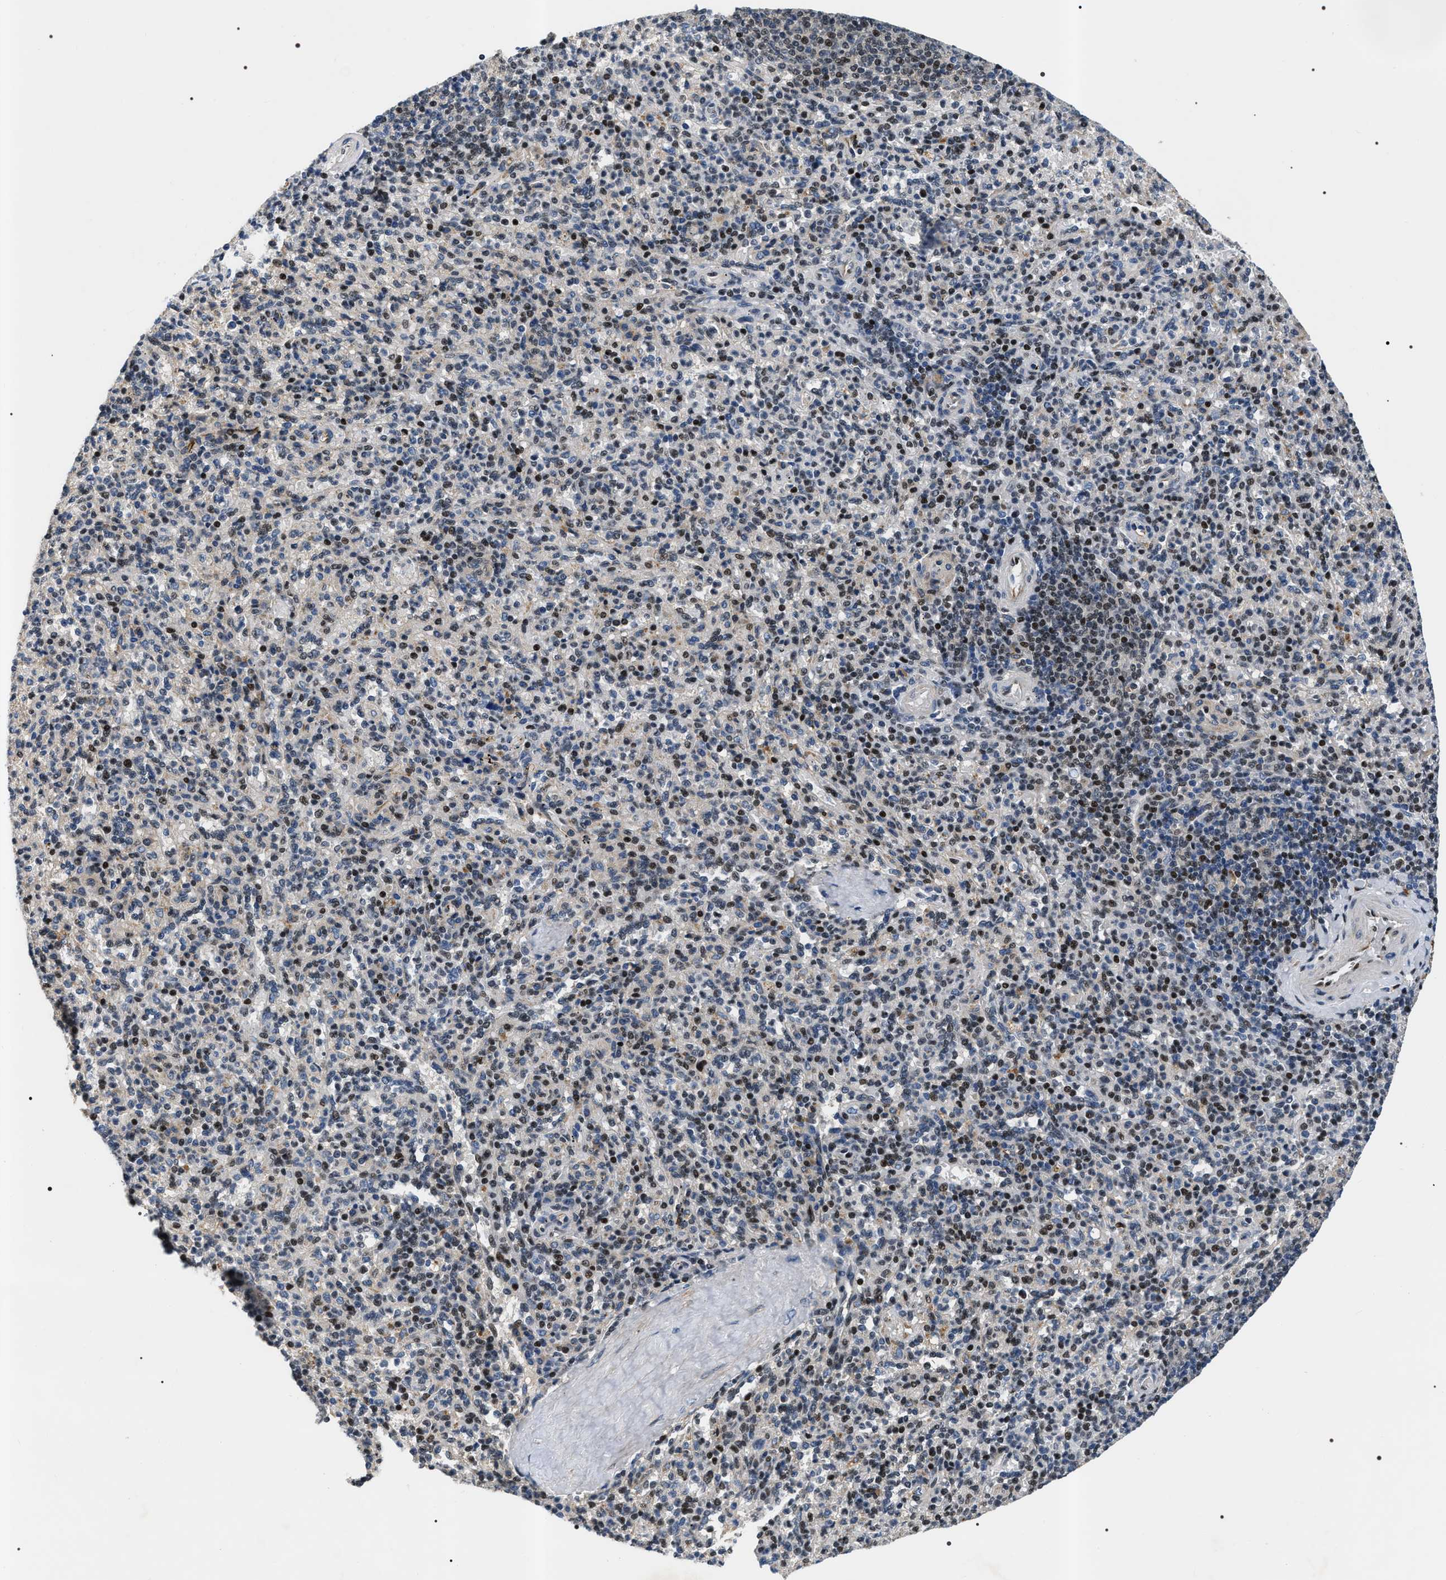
{"staining": {"intensity": "moderate", "quantity": "25%-75%", "location": "nuclear"}, "tissue": "spleen", "cell_type": "Cells in red pulp", "image_type": "normal", "snomed": [{"axis": "morphology", "description": "Normal tissue, NOS"}, {"axis": "topography", "description": "Spleen"}], "caption": "Protein expression analysis of unremarkable human spleen reveals moderate nuclear expression in approximately 25%-75% of cells in red pulp. Using DAB (3,3'-diaminobenzidine) (brown) and hematoxylin (blue) stains, captured at high magnification using brightfield microscopy.", "gene": "C7orf25", "patient": {"sex": "male", "age": 36}}